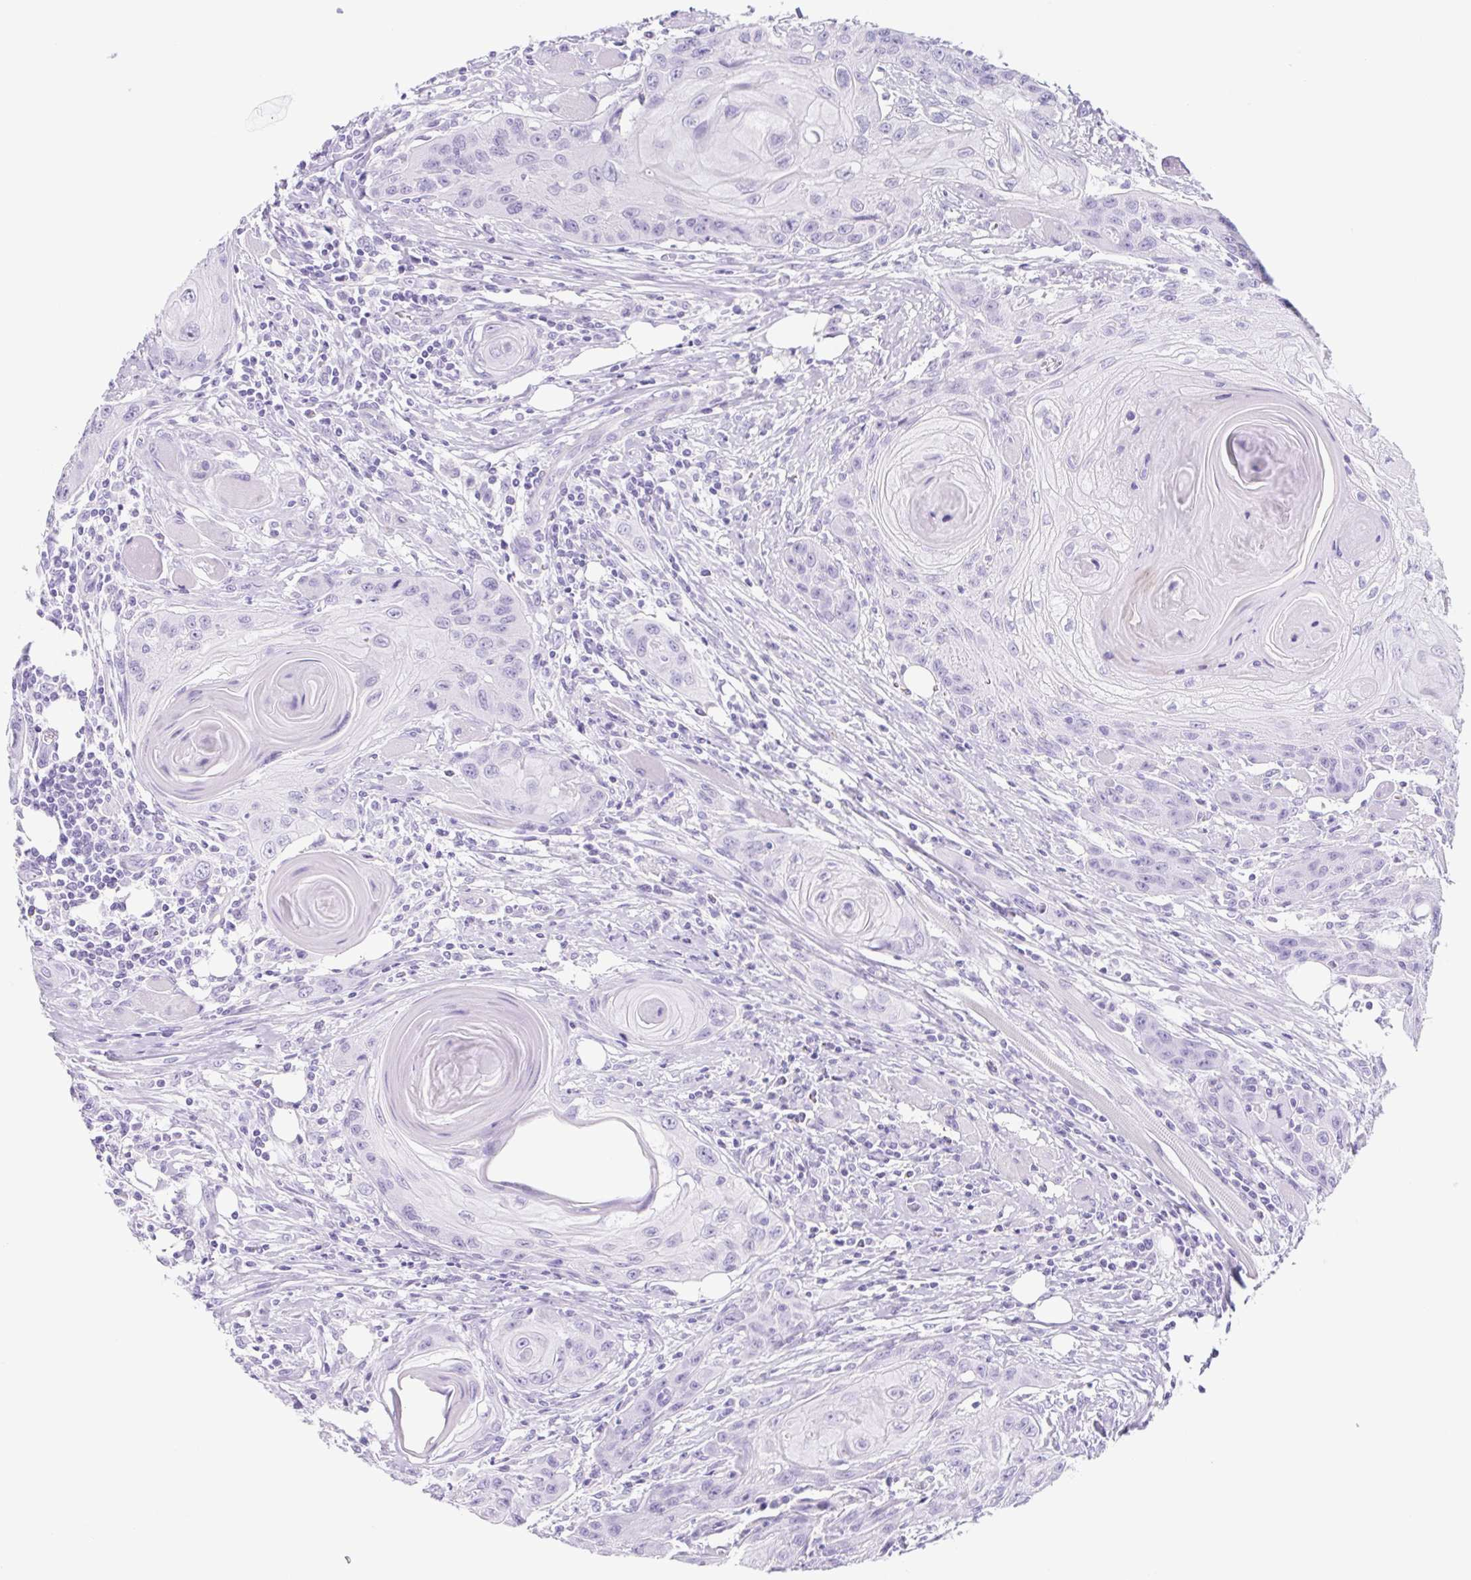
{"staining": {"intensity": "negative", "quantity": "none", "location": "none"}, "tissue": "head and neck cancer", "cell_type": "Tumor cells", "image_type": "cancer", "snomed": [{"axis": "morphology", "description": "Squamous cell carcinoma, NOS"}, {"axis": "topography", "description": "Oral tissue"}, {"axis": "topography", "description": "Head-Neck"}], "caption": "A histopathology image of human head and neck cancer is negative for staining in tumor cells. (Brightfield microscopy of DAB immunohistochemistry at high magnification).", "gene": "CYP21A2", "patient": {"sex": "male", "age": 58}}